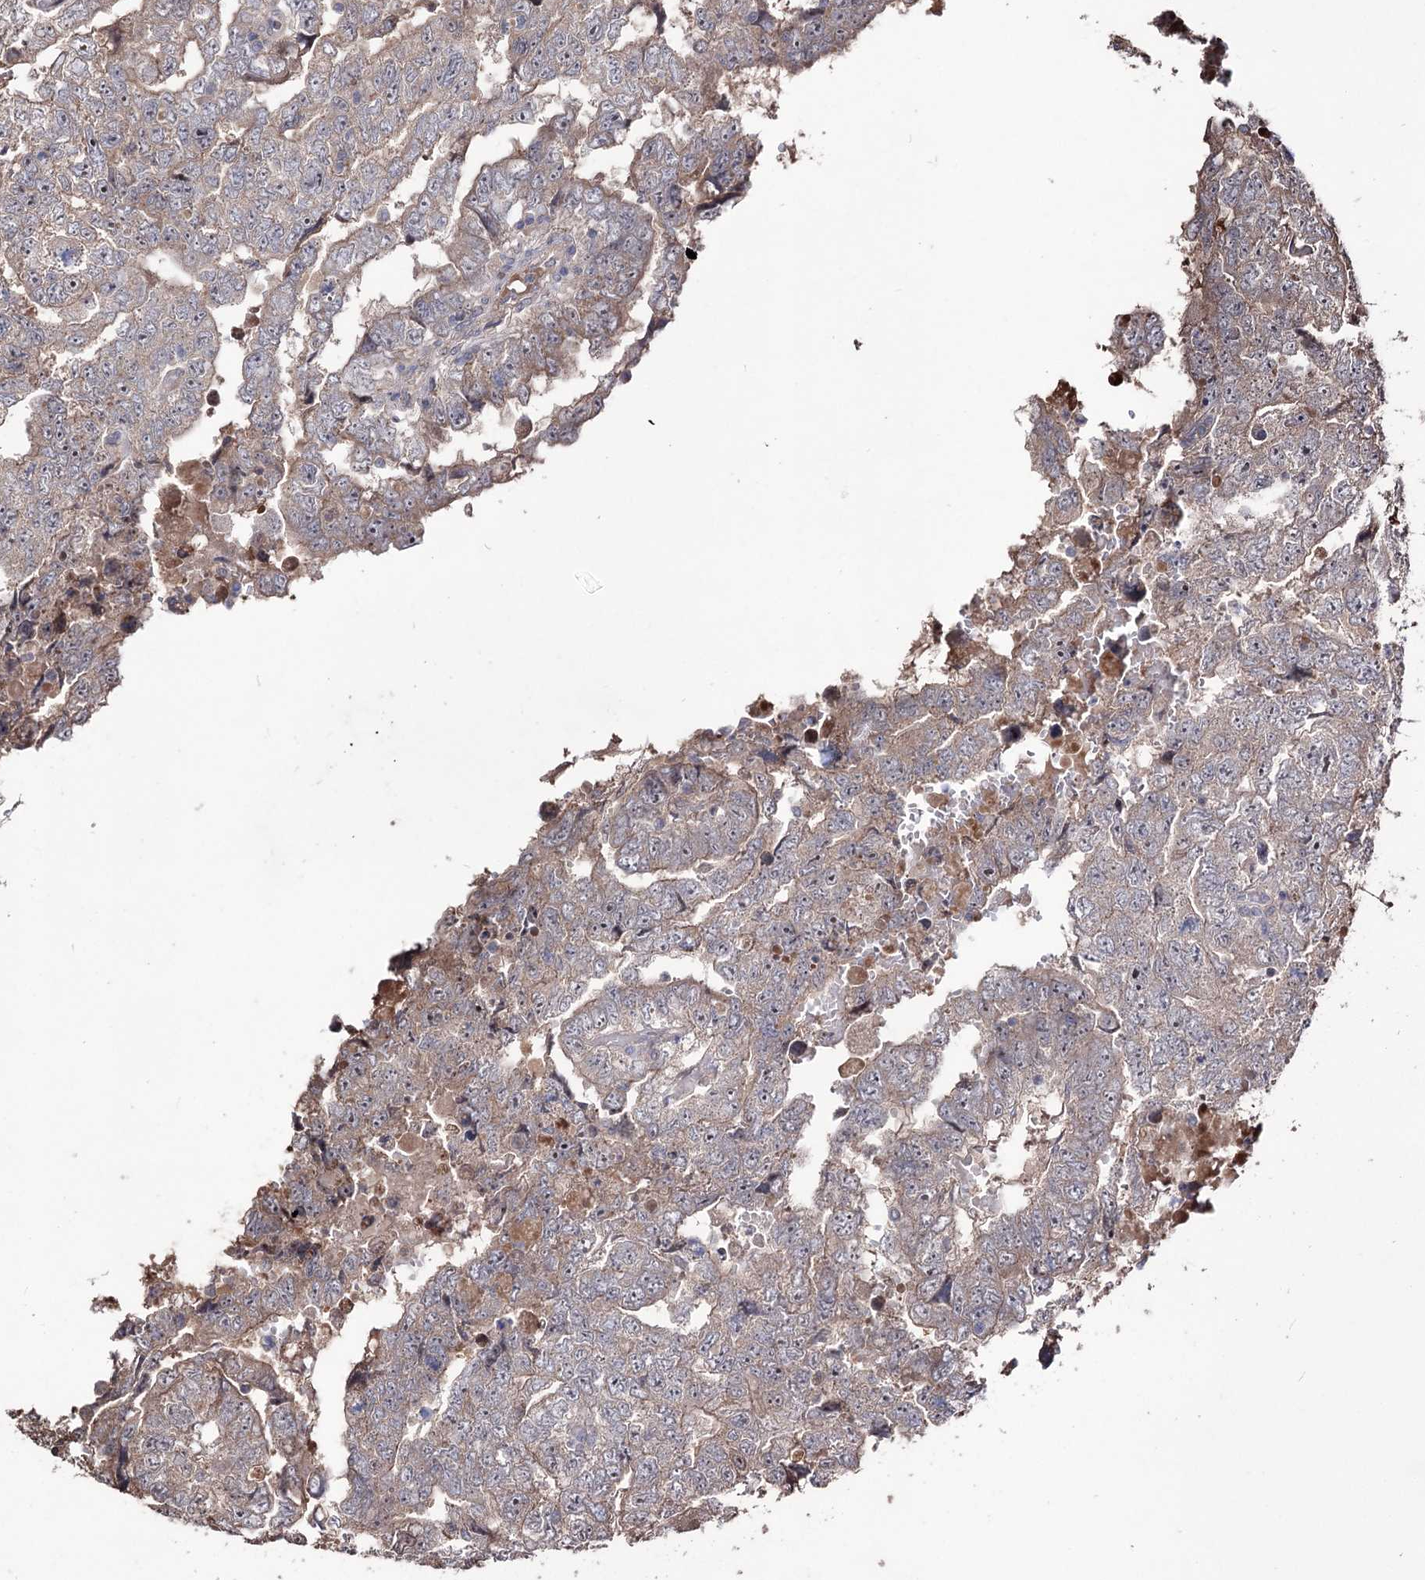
{"staining": {"intensity": "weak", "quantity": ">75%", "location": "cytoplasmic/membranous"}, "tissue": "testis cancer", "cell_type": "Tumor cells", "image_type": "cancer", "snomed": [{"axis": "morphology", "description": "Carcinoma, Embryonal, NOS"}, {"axis": "topography", "description": "Testis"}], "caption": "IHC (DAB) staining of testis cancer (embryonal carcinoma) demonstrates weak cytoplasmic/membranous protein staining in approximately >75% of tumor cells.", "gene": "CPNE8", "patient": {"sex": "male", "age": 36}}